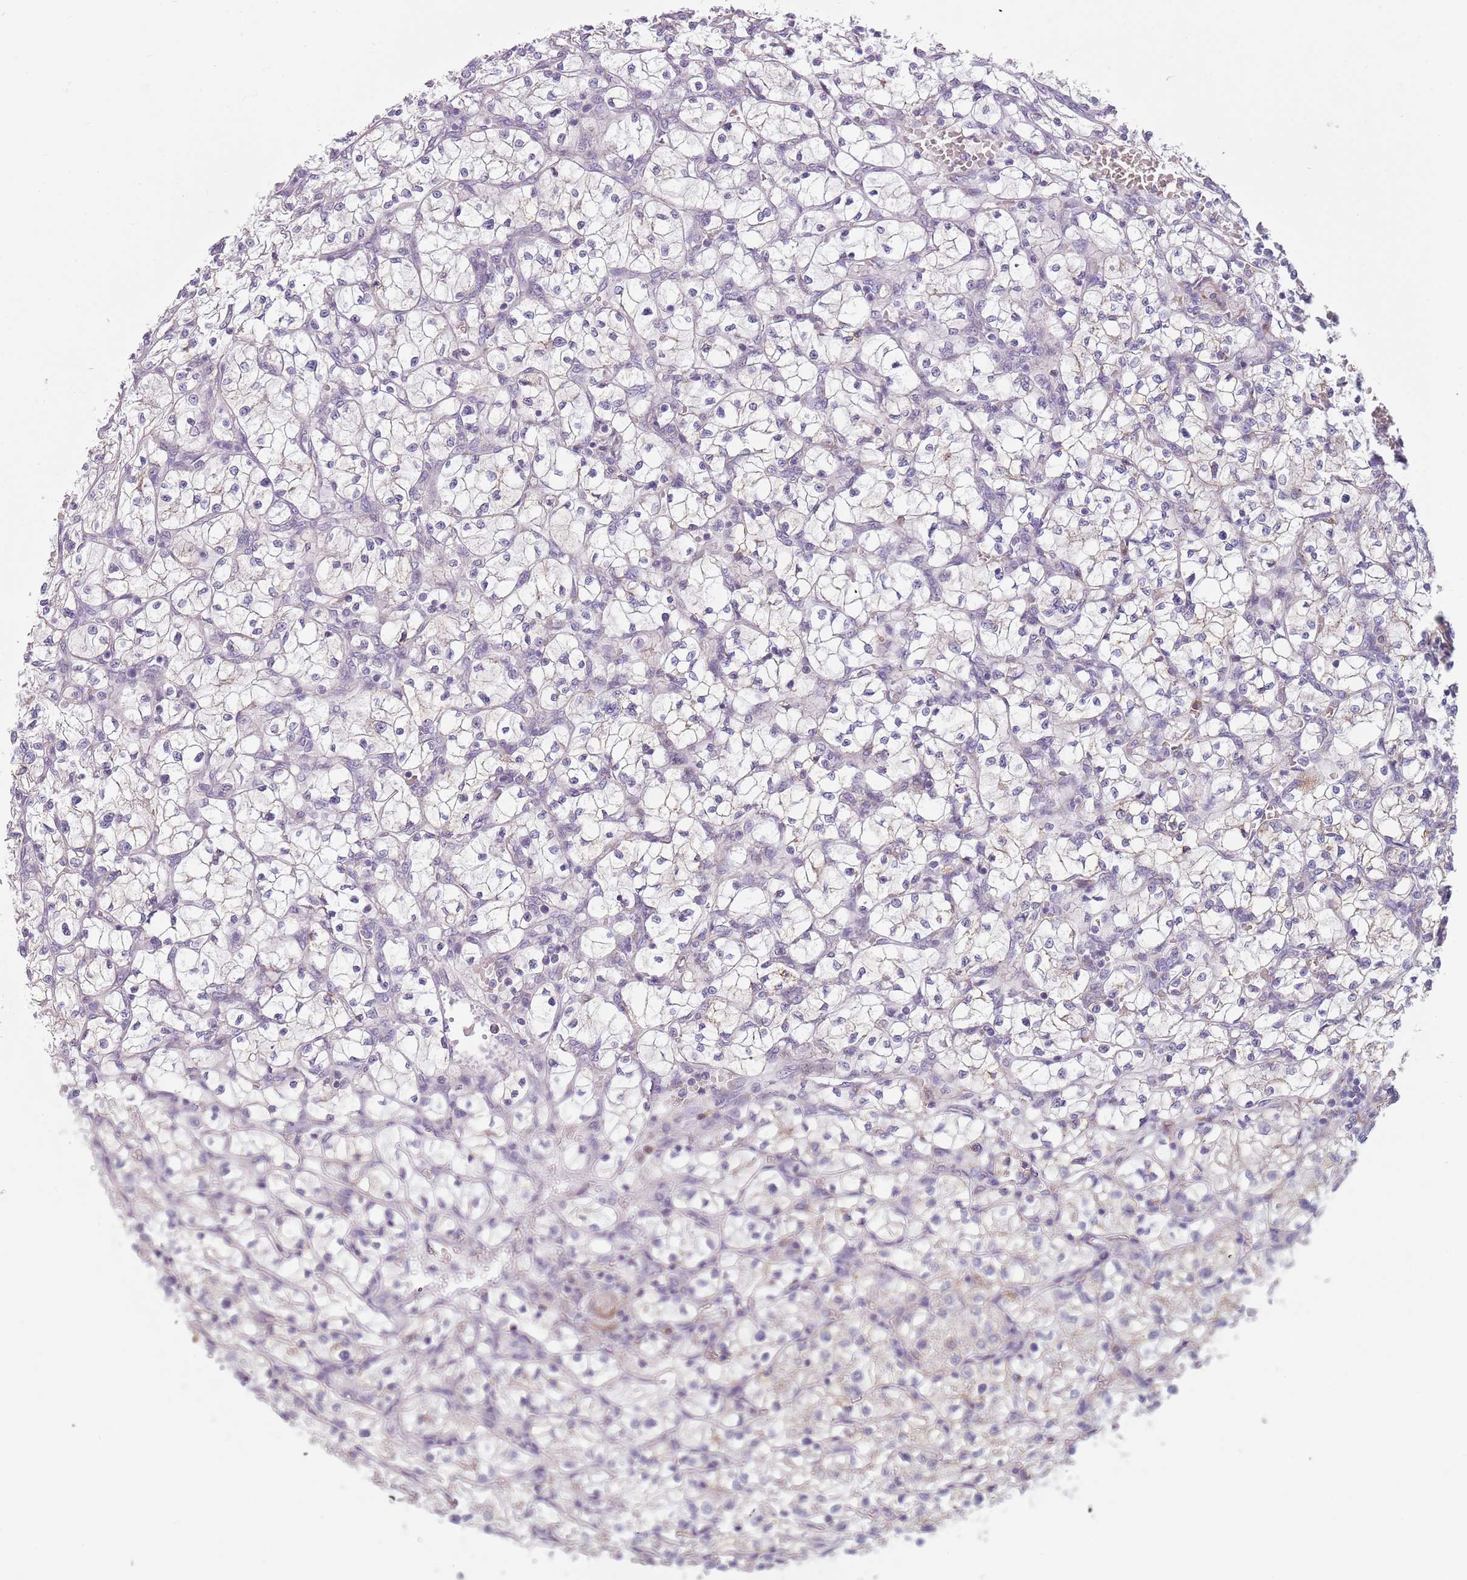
{"staining": {"intensity": "weak", "quantity": "<25%", "location": "cytoplasmic/membranous"}, "tissue": "renal cancer", "cell_type": "Tumor cells", "image_type": "cancer", "snomed": [{"axis": "morphology", "description": "Adenocarcinoma, NOS"}, {"axis": "topography", "description": "Kidney"}], "caption": "Histopathology image shows no protein expression in tumor cells of renal cancer (adenocarcinoma) tissue.", "gene": "MEGF8", "patient": {"sex": "female", "age": 64}}